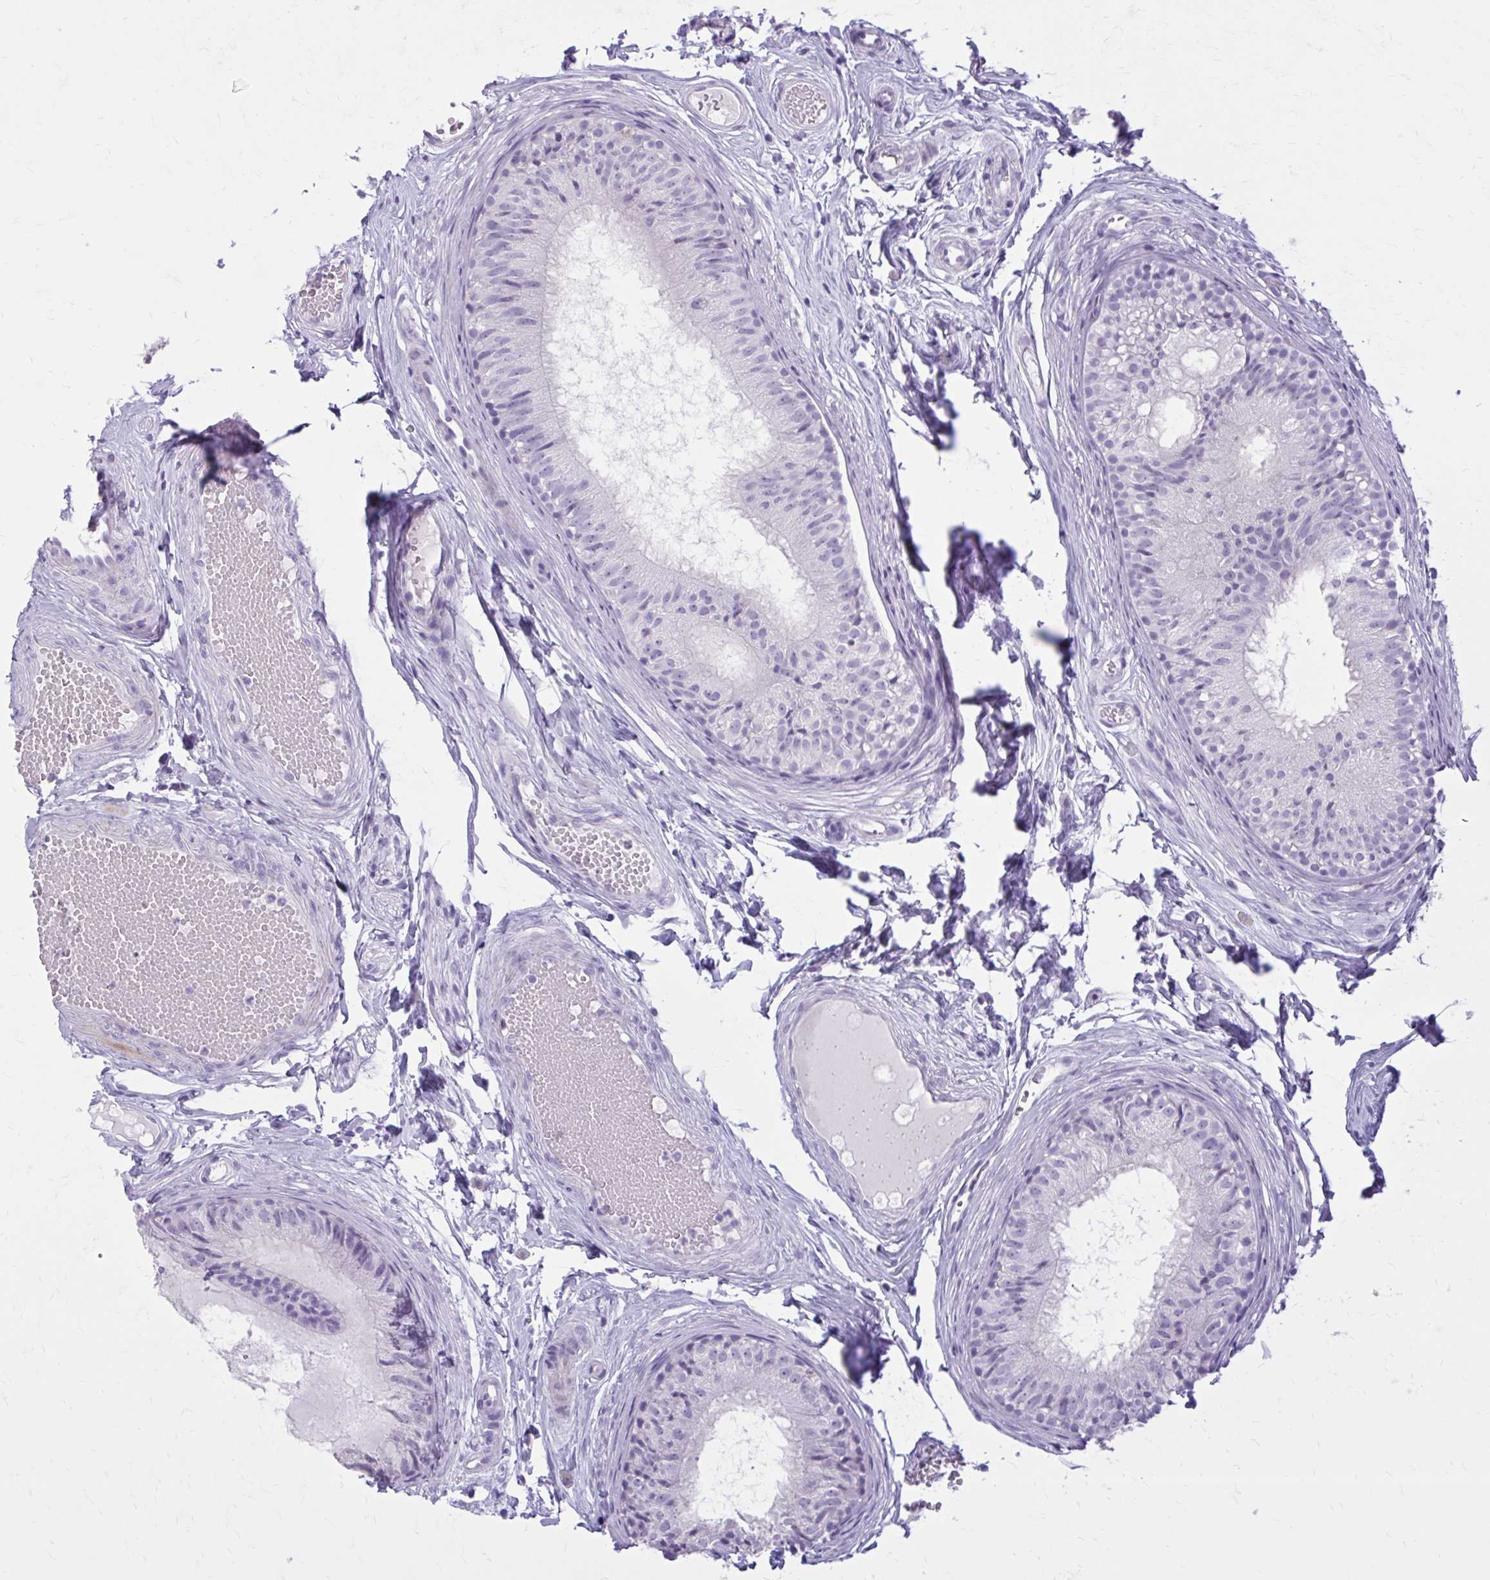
{"staining": {"intensity": "negative", "quantity": "none", "location": "none"}, "tissue": "epididymis", "cell_type": "Glandular cells", "image_type": "normal", "snomed": [{"axis": "morphology", "description": "Normal tissue, NOS"}, {"axis": "morphology", "description": "Seminoma, NOS"}, {"axis": "topography", "description": "Testis"}, {"axis": "topography", "description": "Epididymis"}], "caption": "High magnification brightfield microscopy of normal epididymis stained with DAB (brown) and counterstained with hematoxylin (blue): glandular cells show no significant expression.", "gene": "OR4B1", "patient": {"sex": "male", "age": 34}}